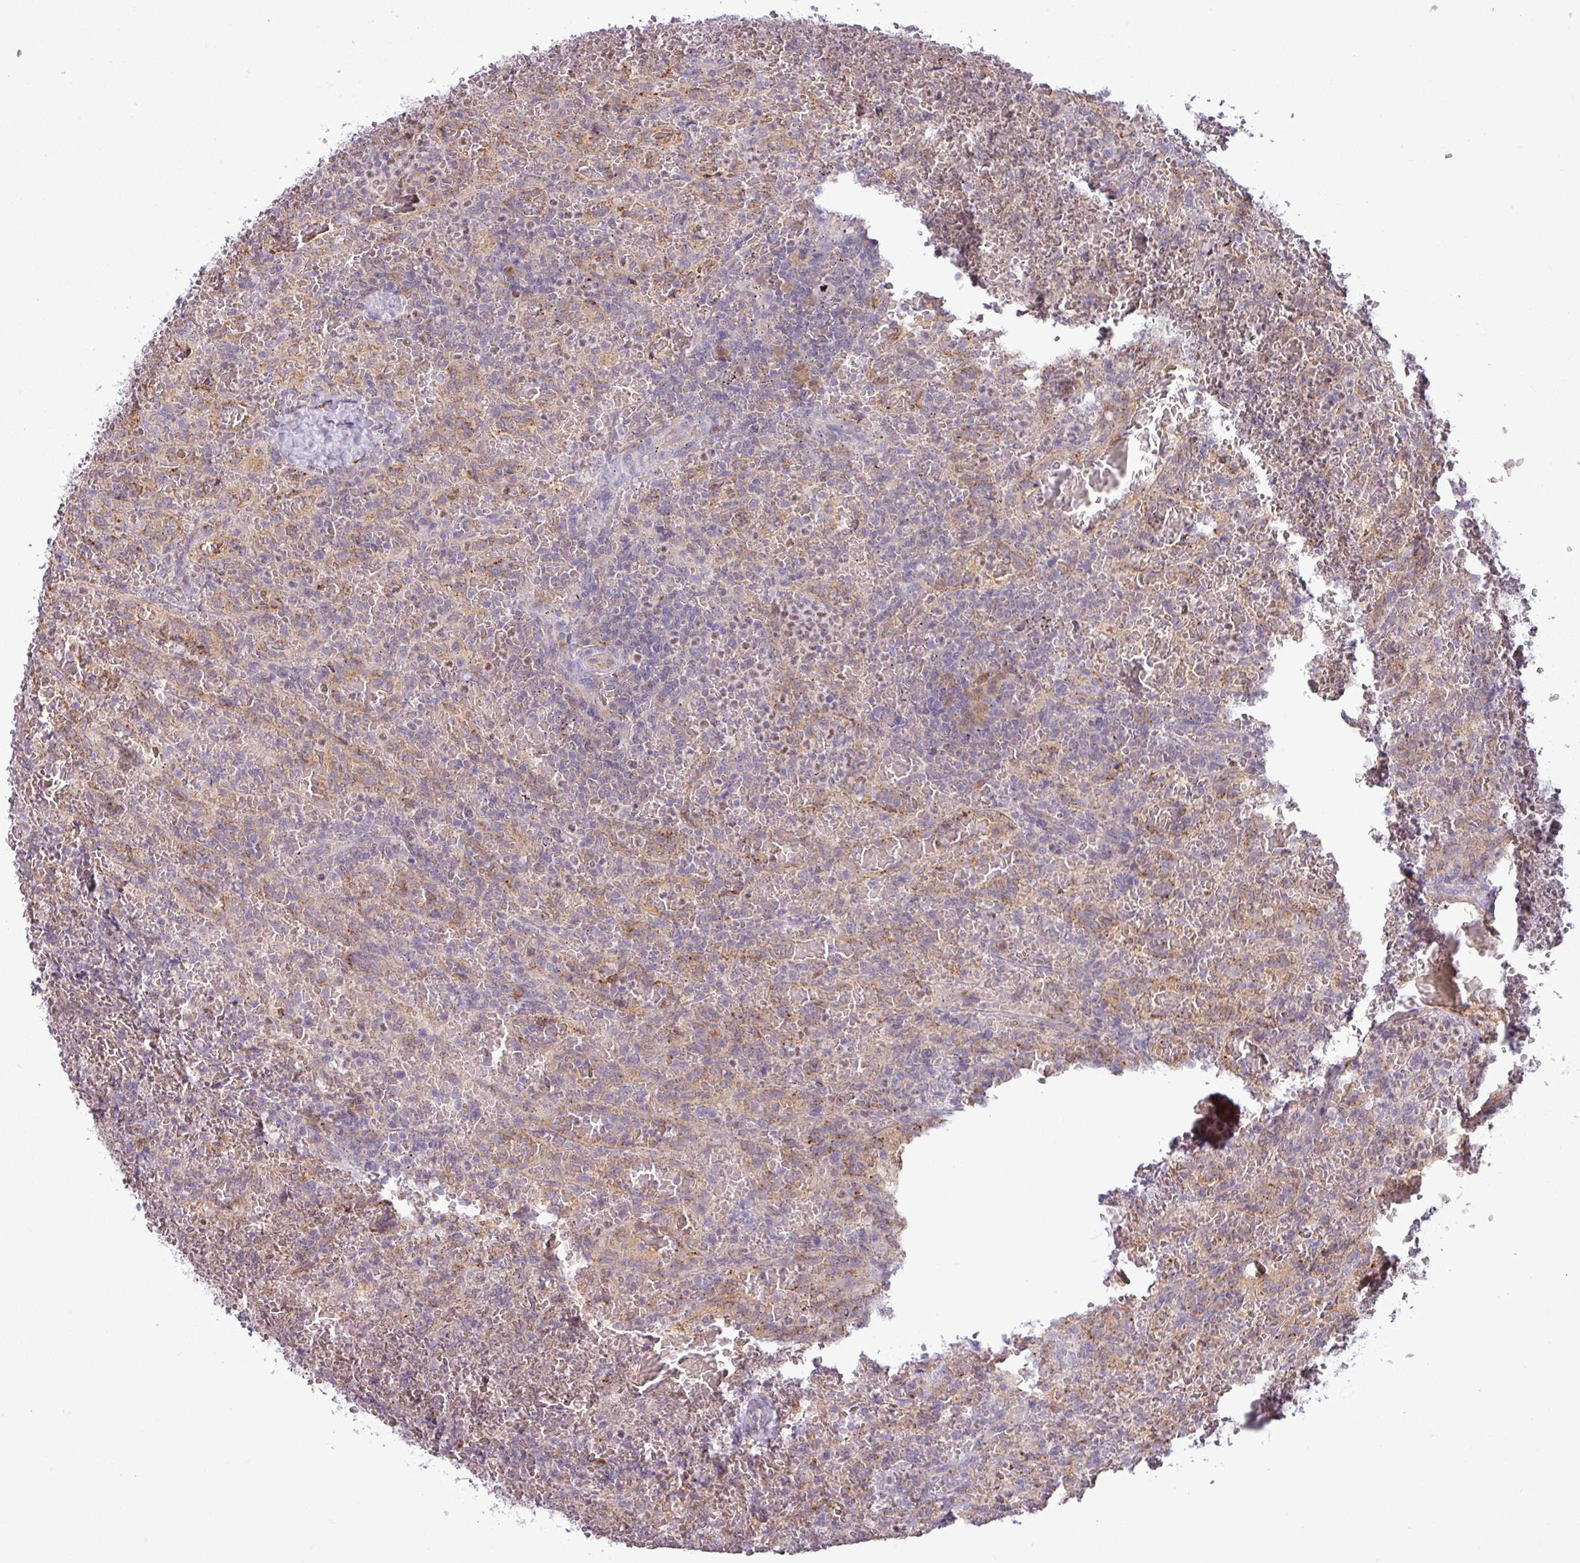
{"staining": {"intensity": "negative", "quantity": "none", "location": "none"}, "tissue": "lymphoma", "cell_type": "Tumor cells", "image_type": "cancer", "snomed": [{"axis": "morphology", "description": "Malignant lymphoma, non-Hodgkin's type, Low grade"}, {"axis": "topography", "description": "Spleen"}], "caption": "Immunohistochemistry of malignant lymphoma, non-Hodgkin's type (low-grade) exhibits no staining in tumor cells.", "gene": "CCDC144A", "patient": {"sex": "female", "age": 64}}